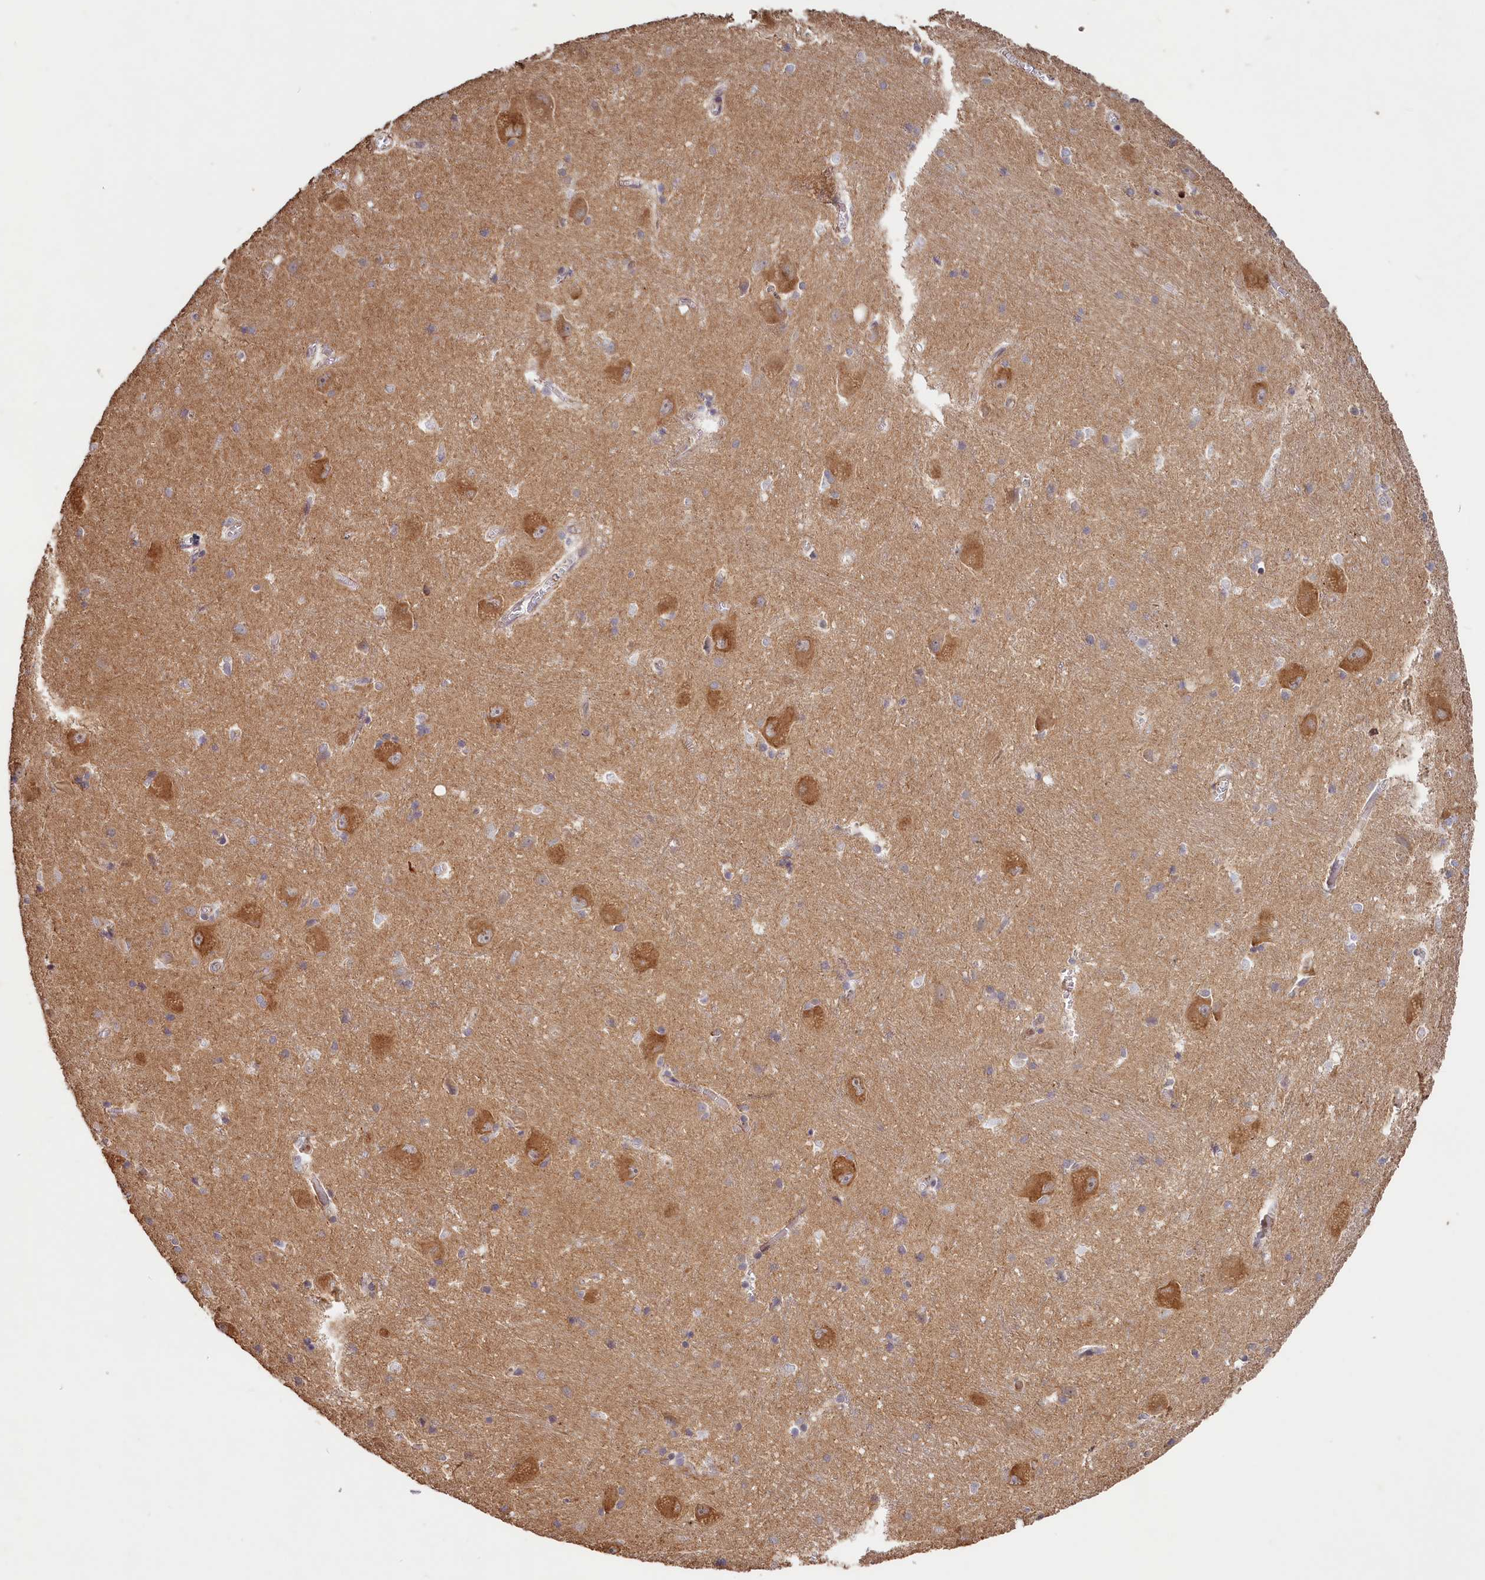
{"staining": {"intensity": "moderate", "quantity": "<25%", "location": "cytoplasmic/membranous"}, "tissue": "caudate", "cell_type": "Glial cells", "image_type": "normal", "snomed": [{"axis": "morphology", "description": "Normal tissue, NOS"}, {"axis": "topography", "description": "Lateral ventricle wall"}], "caption": "Immunohistochemistry micrograph of benign caudate stained for a protein (brown), which reveals low levels of moderate cytoplasmic/membranous staining in approximately <25% of glial cells.", "gene": "MADD", "patient": {"sex": "male", "age": 37}}